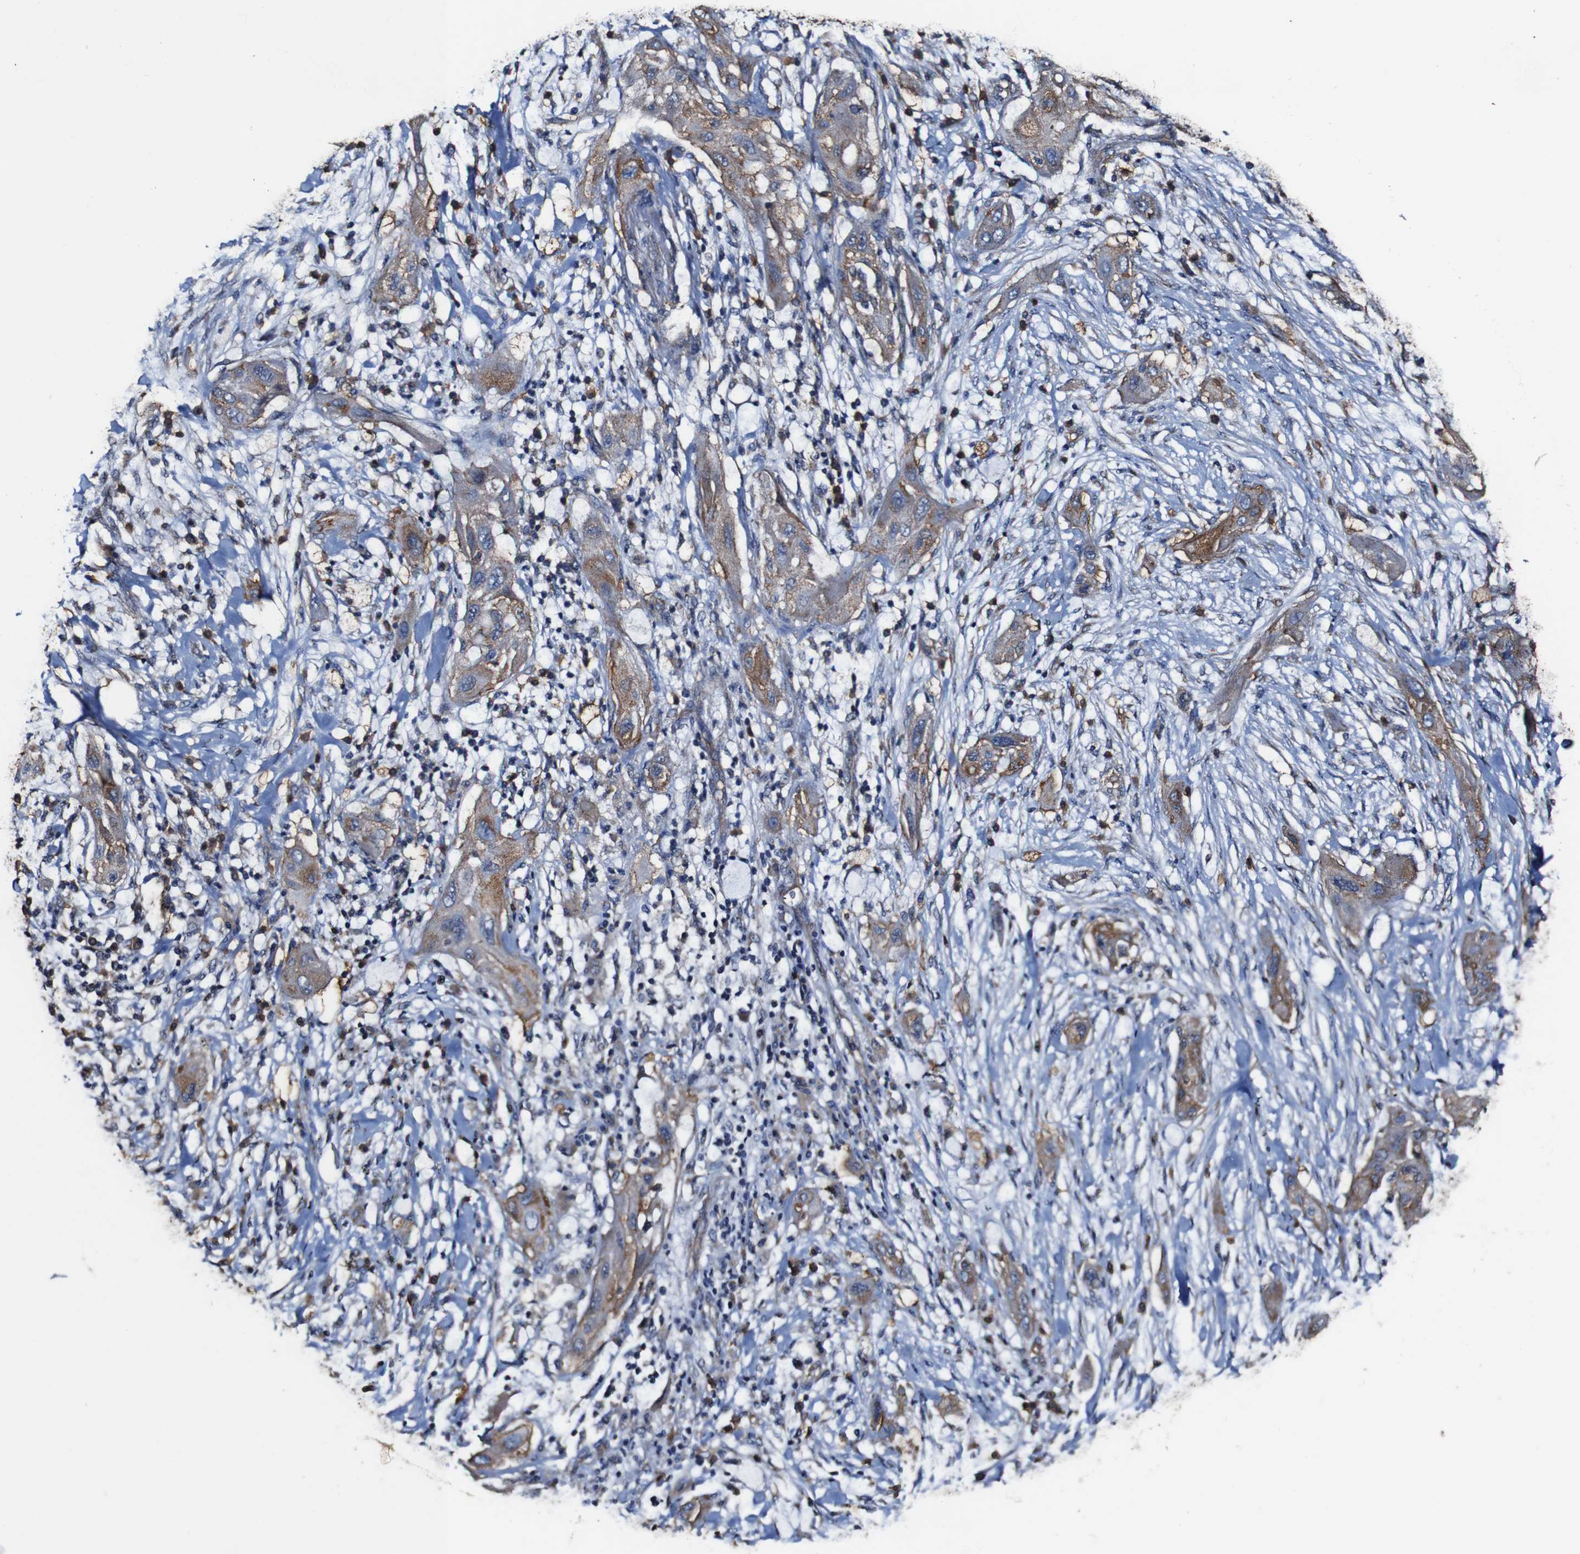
{"staining": {"intensity": "moderate", "quantity": "25%-75%", "location": "cytoplasmic/membranous"}, "tissue": "lung cancer", "cell_type": "Tumor cells", "image_type": "cancer", "snomed": [{"axis": "morphology", "description": "Squamous cell carcinoma, NOS"}, {"axis": "topography", "description": "Lung"}], "caption": "Brown immunohistochemical staining in lung cancer (squamous cell carcinoma) demonstrates moderate cytoplasmic/membranous positivity in about 25%-75% of tumor cells.", "gene": "CSF1R", "patient": {"sex": "female", "age": 47}}